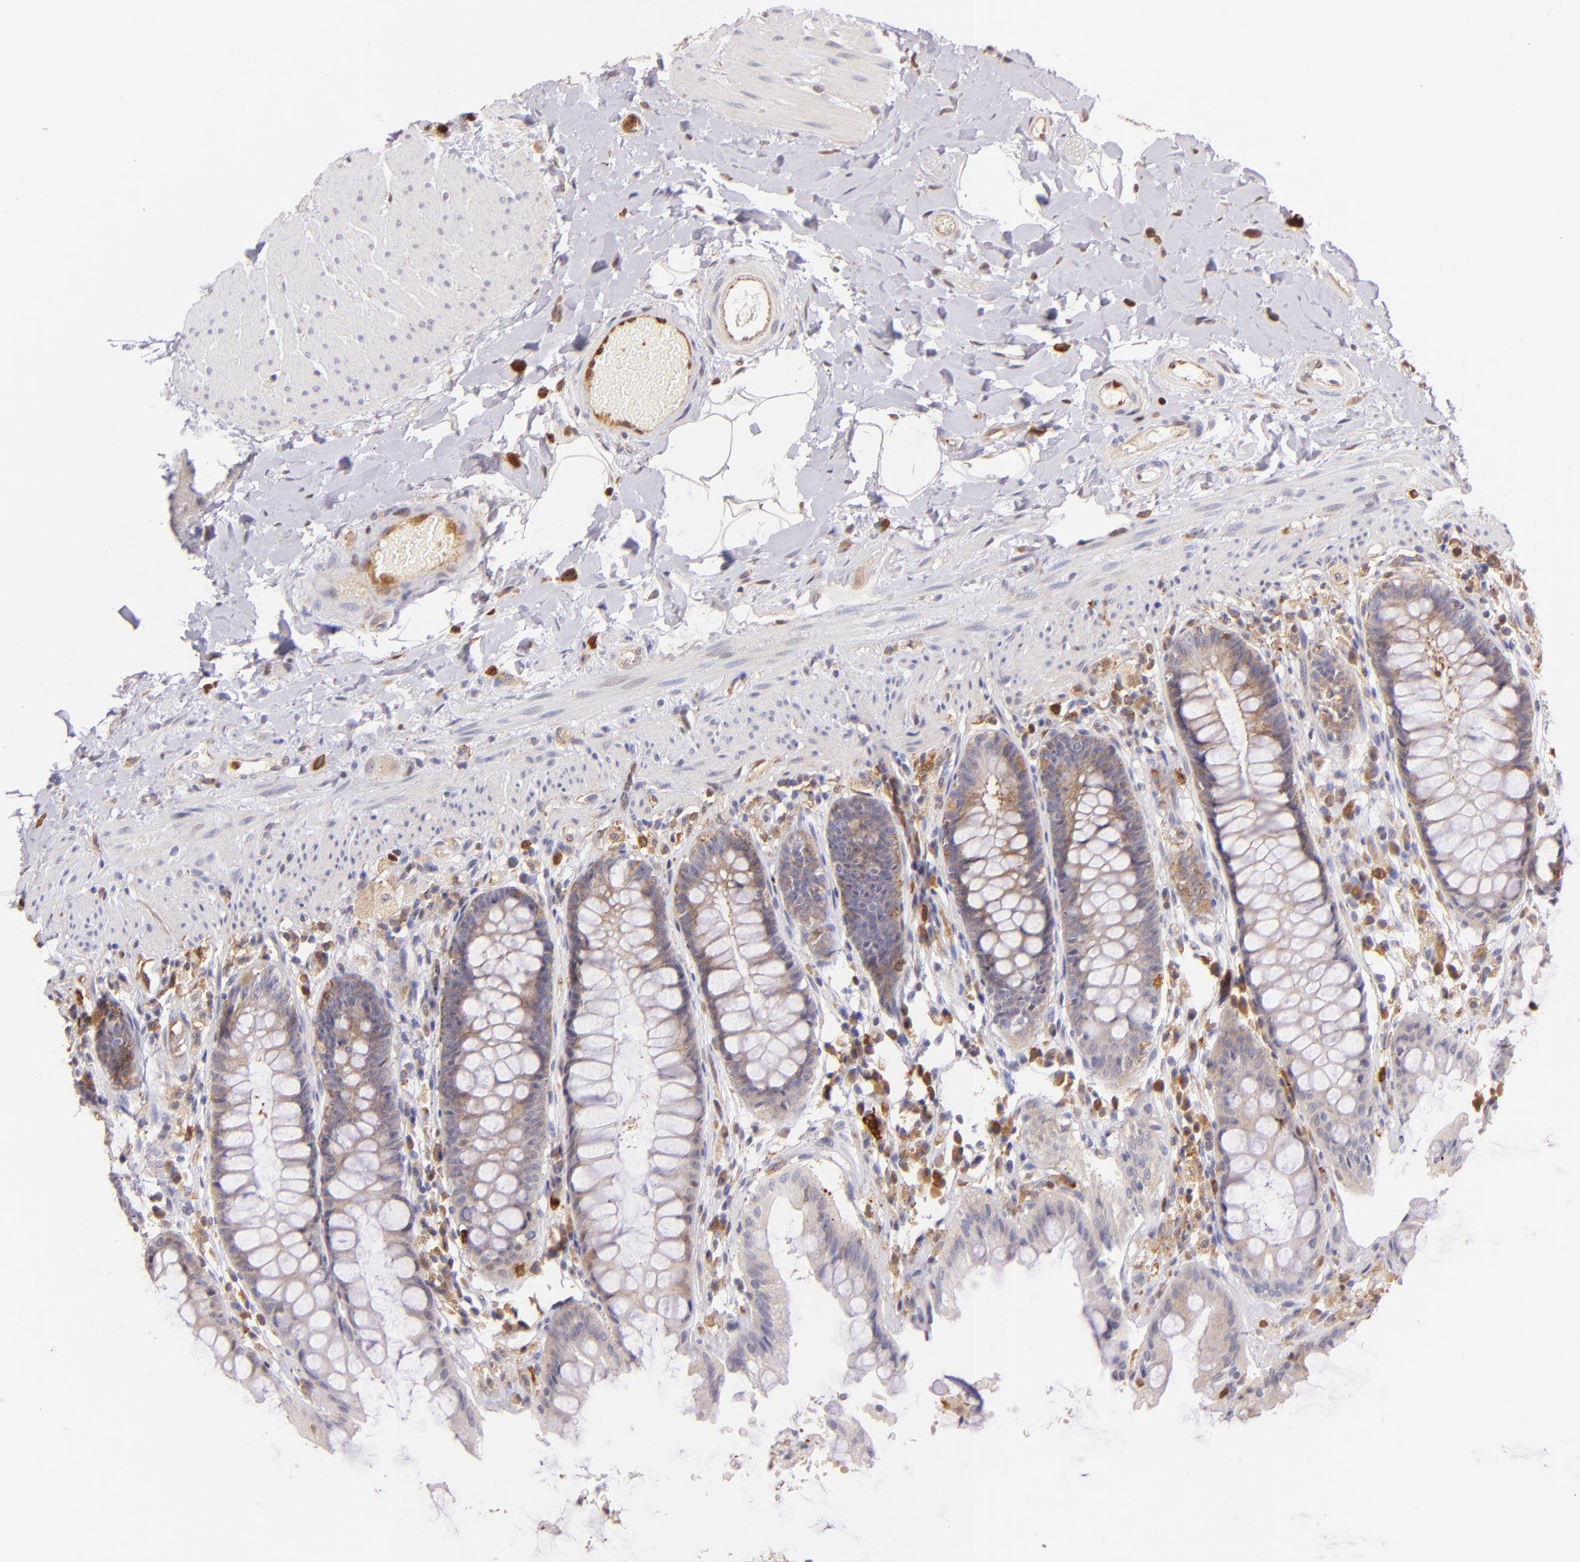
{"staining": {"intensity": "weak", "quantity": ">75%", "location": "cytoplasmic/membranous"}, "tissue": "rectum", "cell_type": "Glandular cells", "image_type": "normal", "snomed": [{"axis": "morphology", "description": "Normal tissue, NOS"}, {"axis": "topography", "description": "Rectum"}], "caption": "Protein staining displays weak cytoplasmic/membranous positivity in about >75% of glandular cells in benign rectum.", "gene": "BTK", "patient": {"sex": "female", "age": 46}}